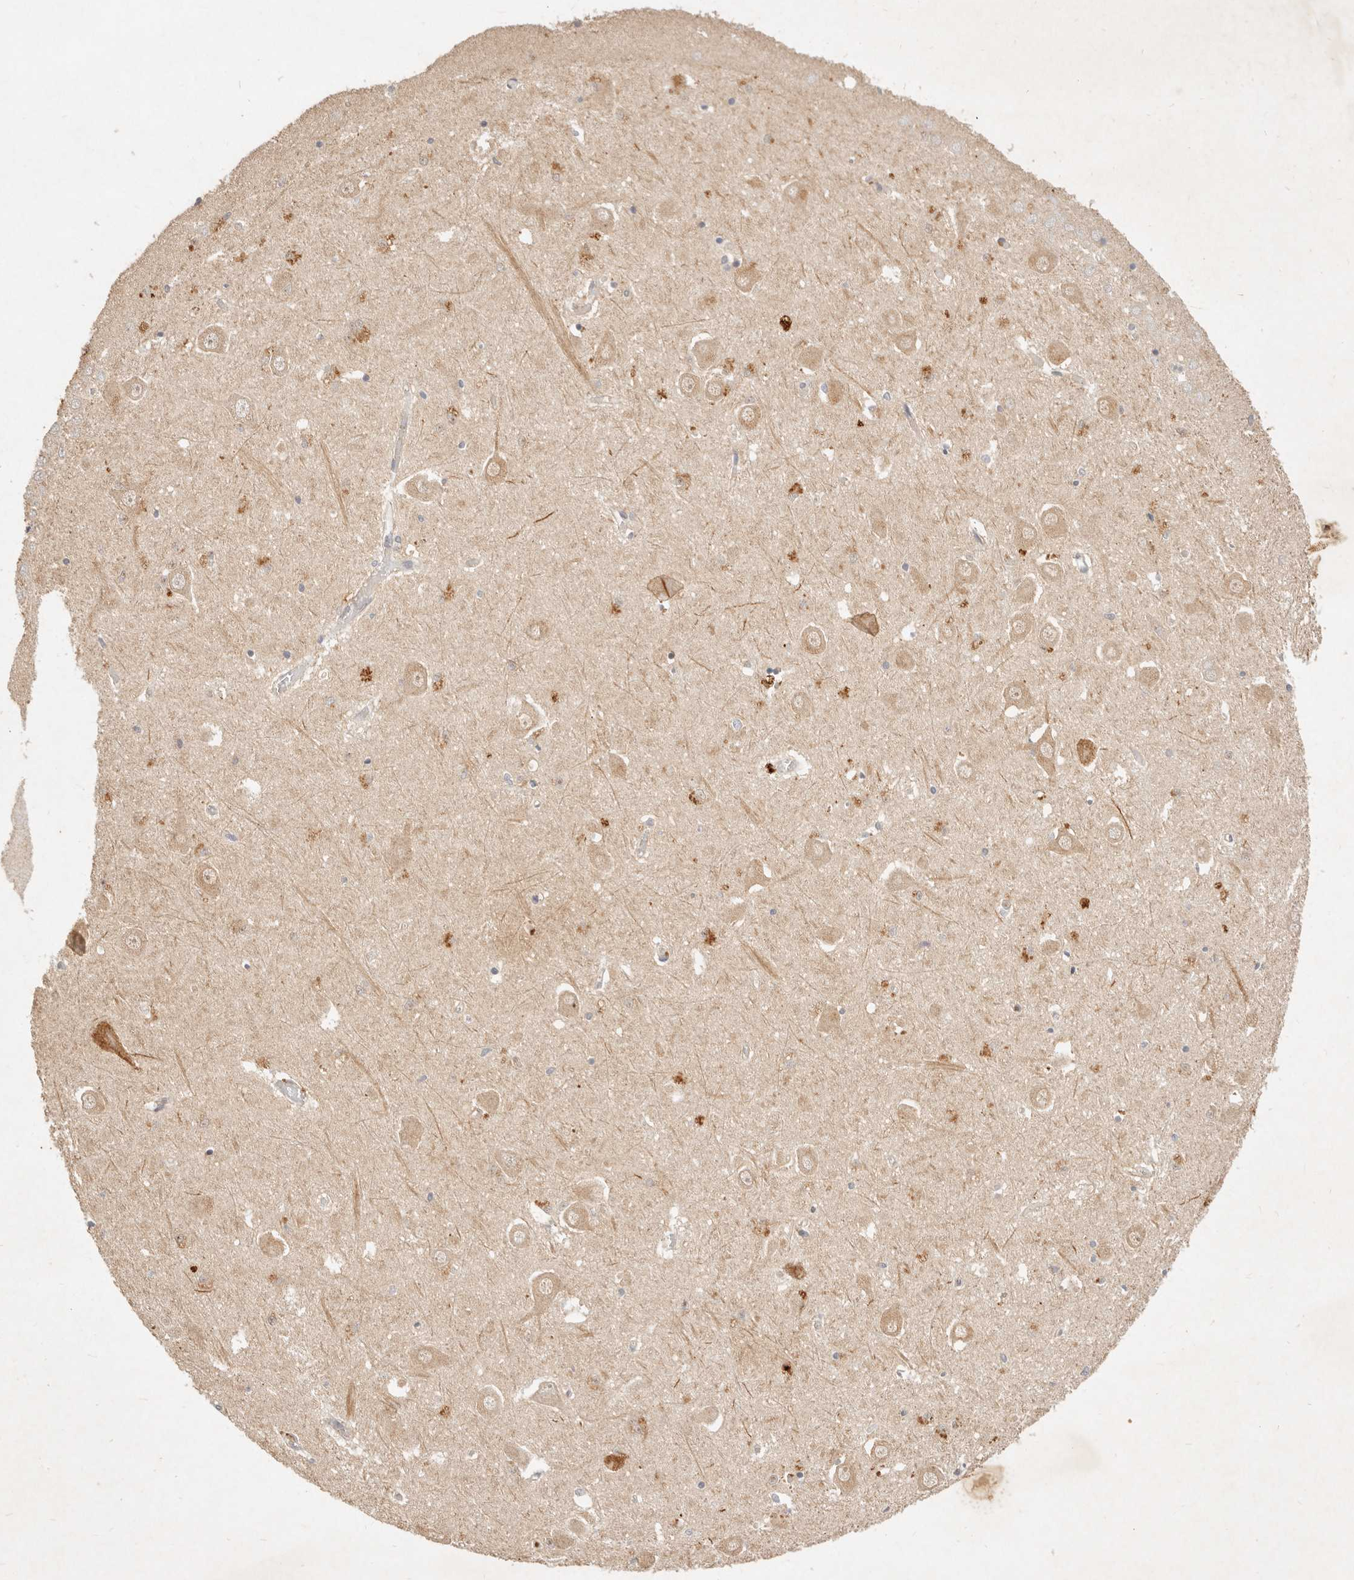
{"staining": {"intensity": "moderate", "quantity": "<25%", "location": "cytoplasmic/membranous"}, "tissue": "hippocampus", "cell_type": "Glial cells", "image_type": "normal", "snomed": [{"axis": "morphology", "description": "Normal tissue, NOS"}, {"axis": "topography", "description": "Hippocampus"}], "caption": "Glial cells demonstrate low levels of moderate cytoplasmic/membranous staining in about <25% of cells in normal human hippocampus.", "gene": "FREM2", "patient": {"sex": "male", "age": 70}}